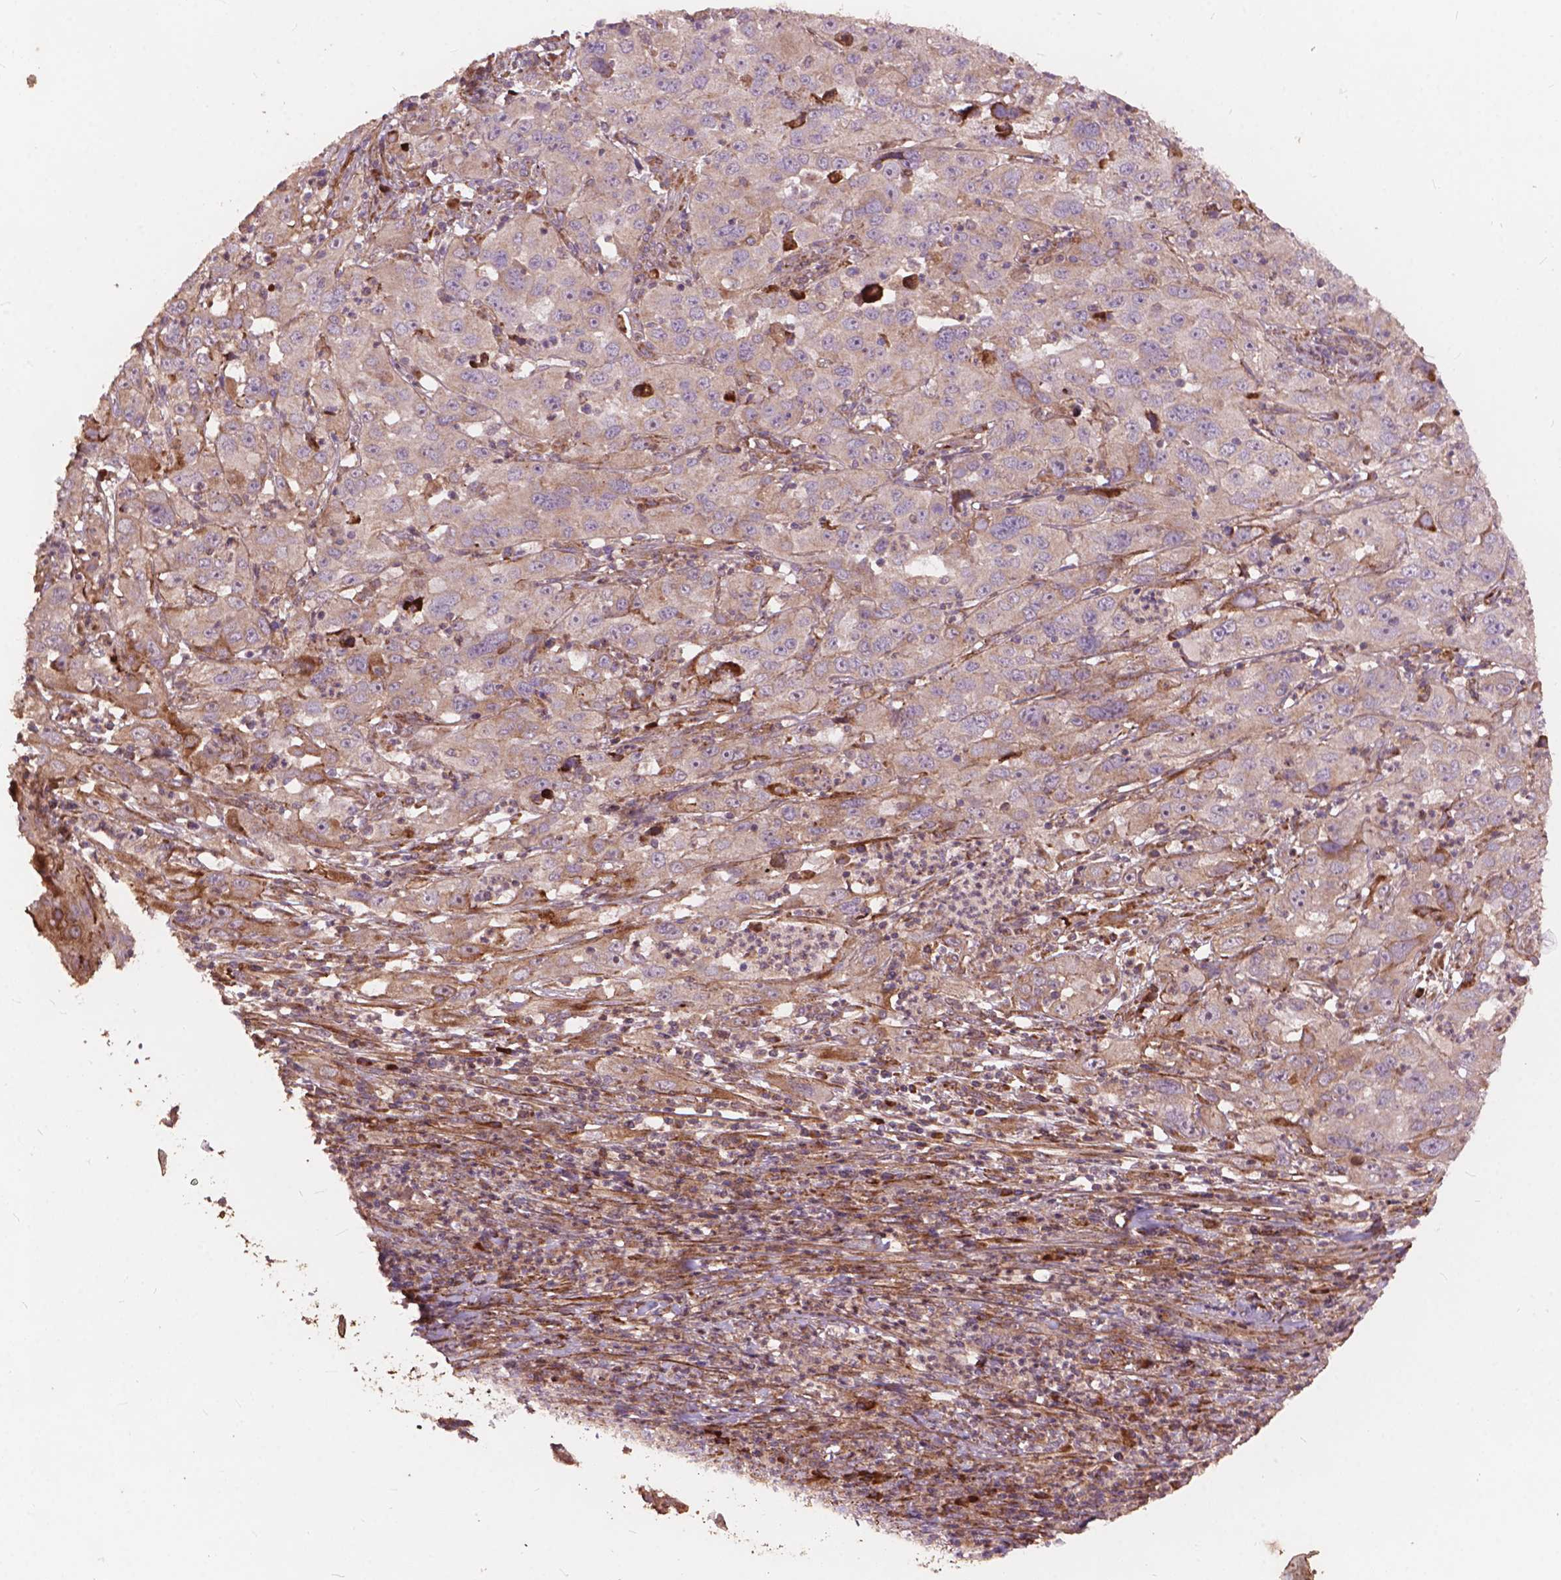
{"staining": {"intensity": "weak", "quantity": "<25%", "location": "cytoplasmic/membranous"}, "tissue": "cervical cancer", "cell_type": "Tumor cells", "image_type": "cancer", "snomed": [{"axis": "morphology", "description": "Squamous cell carcinoma, NOS"}, {"axis": "topography", "description": "Cervix"}], "caption": "Immunohistochemistry (IHC) histopathology image of neoplastic tissue: human cervical squamous cell carcinoma stained with DAB demonstrates no significant protein positivity in tumor cells.", "gene": "FNIP1", "patient": {"sex": "female", "age": 32}}